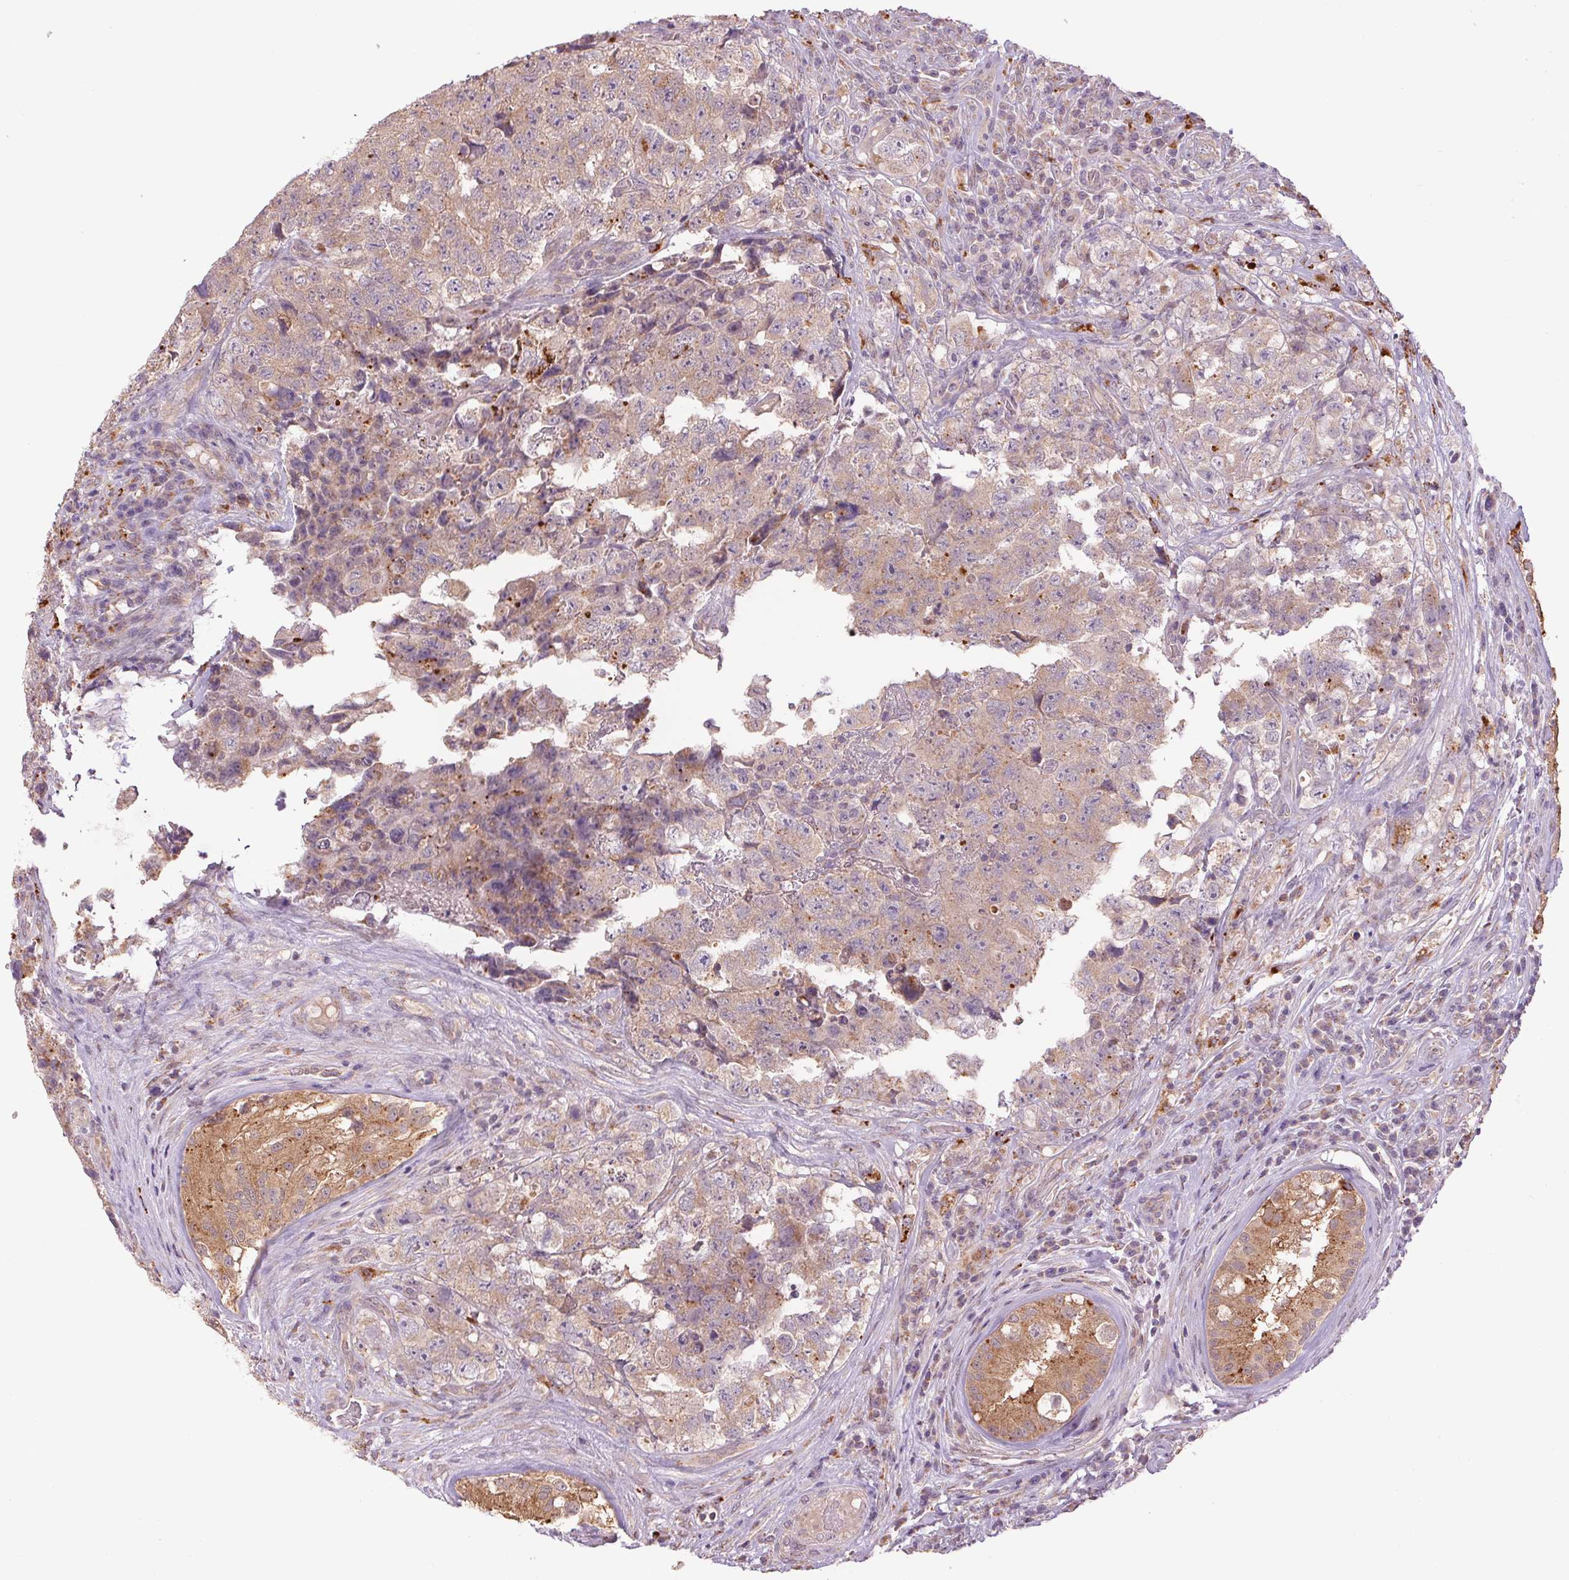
{"staining": {"intensity": "weak", "quantity": "25%-75%", "location": "cytoplasmic/membranous"}, "tissue": "testis cancer", "cell_type": "Tumor cells", "image_type": "cancer", "snomed": [{"axis": "morphology", "description": "Carcinoma, Embryonal, NOS"}, {"axis": "topography", "description": "Testis"}], "caption": "DAB (3,3'-diaminobenzidine) immunohistochemical staining of human testis cancer (embryonal carcinoma) exhibits weak cytoplasmic/membranous protein positivity in about 25%-75% of tumor cells. Using DAB (brown) and hematoxylin (blue) stains, captured at high magnification using brightfield microscopy.", "gene": "ADH5", "patient": {"sex": "male", "age": 18}}